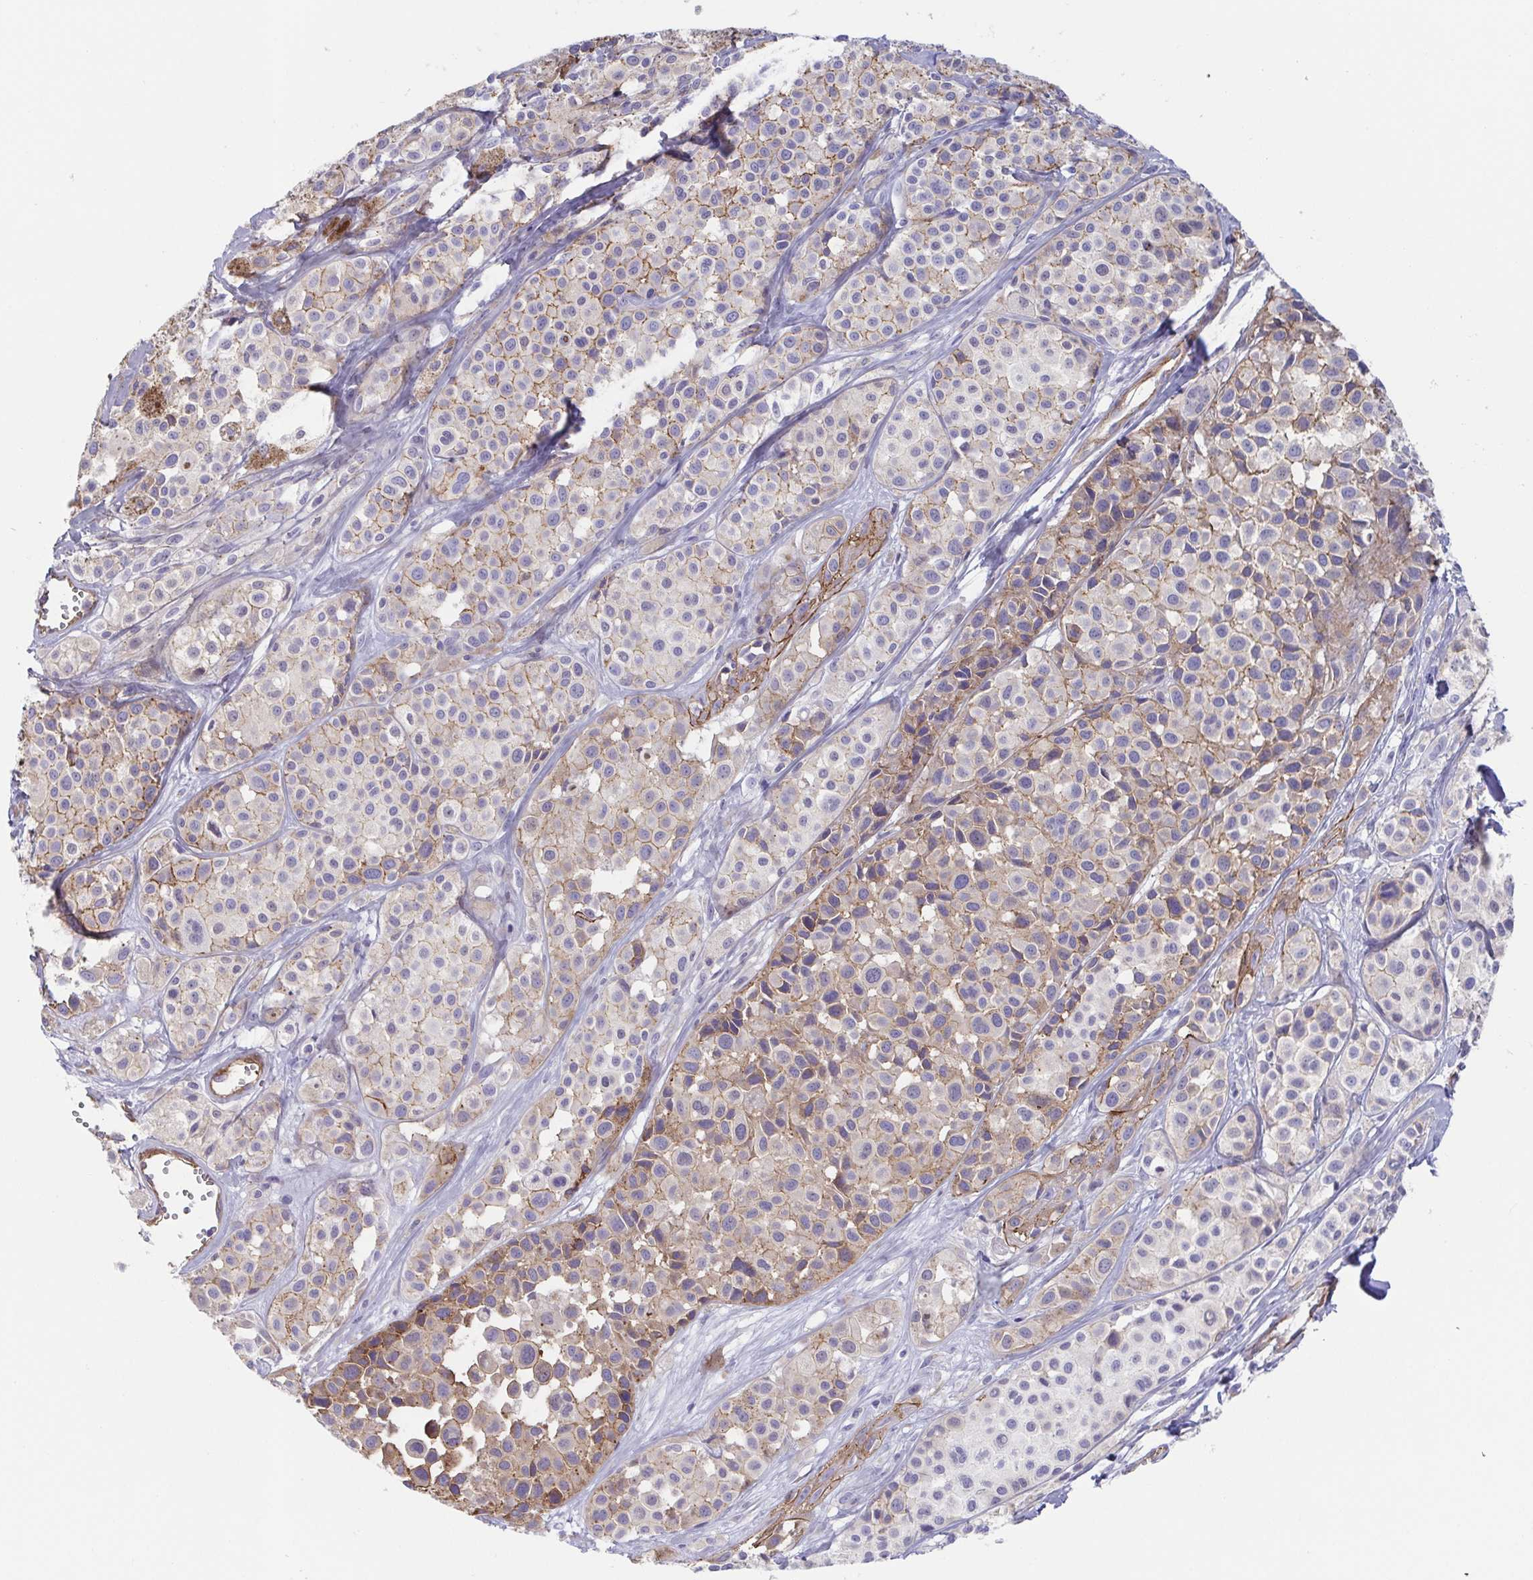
{"staining": {"intensity": "weak", "quantity": "25%-75%", "location": "cytoplasmic/membranous"}, "tissue": "melanoma", "cell_type": "Tumor cells", "image_type": "cancer", "snomed": [{"axis": "morphology", "description": "Malignant melanoma, NOS"}, {"axis": "topography", "description": "Skin"}], "caption": "Weak cytoplasmic/membranous protein expression is seen in about 25%-75% of tumor cells in melanoma.", "gene": "TRAM2", "patient": {"sex": "male", "age": 77}}